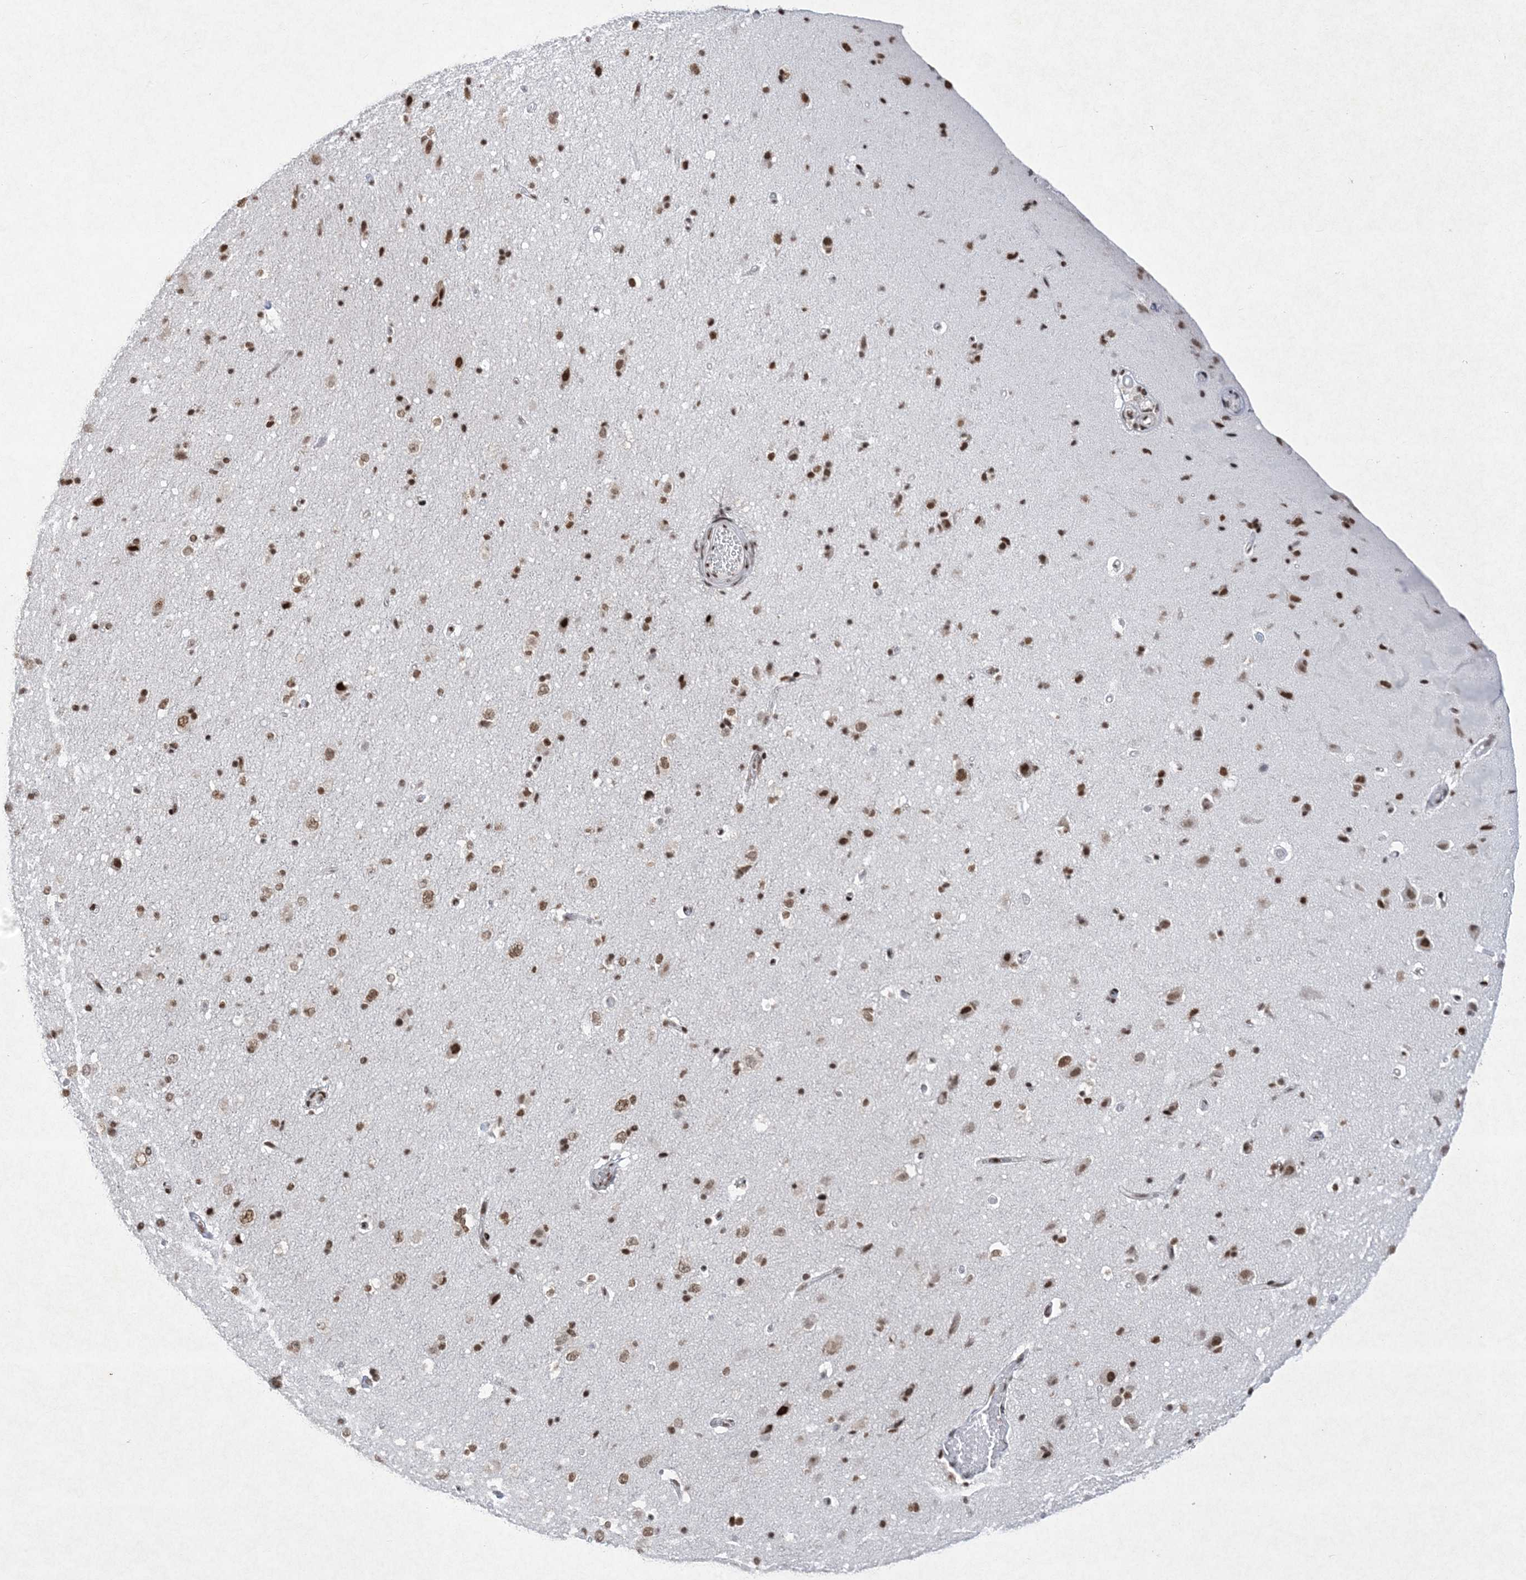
{"staining": {"intensity": "moderate", "quantity": ">75%", "location": "nuclear"}, "tissue": "cerebral cortex", "cell_type": "Endothelial cells", "image_type": "normal", "snomed": [{"axis": "morphology", "description": "Normal tissue, NOS"}, {"axis": "topography", "description": "Cerebral cortex"}], "caption": "A photomicrograph of cerebral cortex stained for a protein exhibits moderate nuclear brown staining in endothelial cells.", "gene": "PKNOX2", "patient": {"sex": "male", "age": 34}}